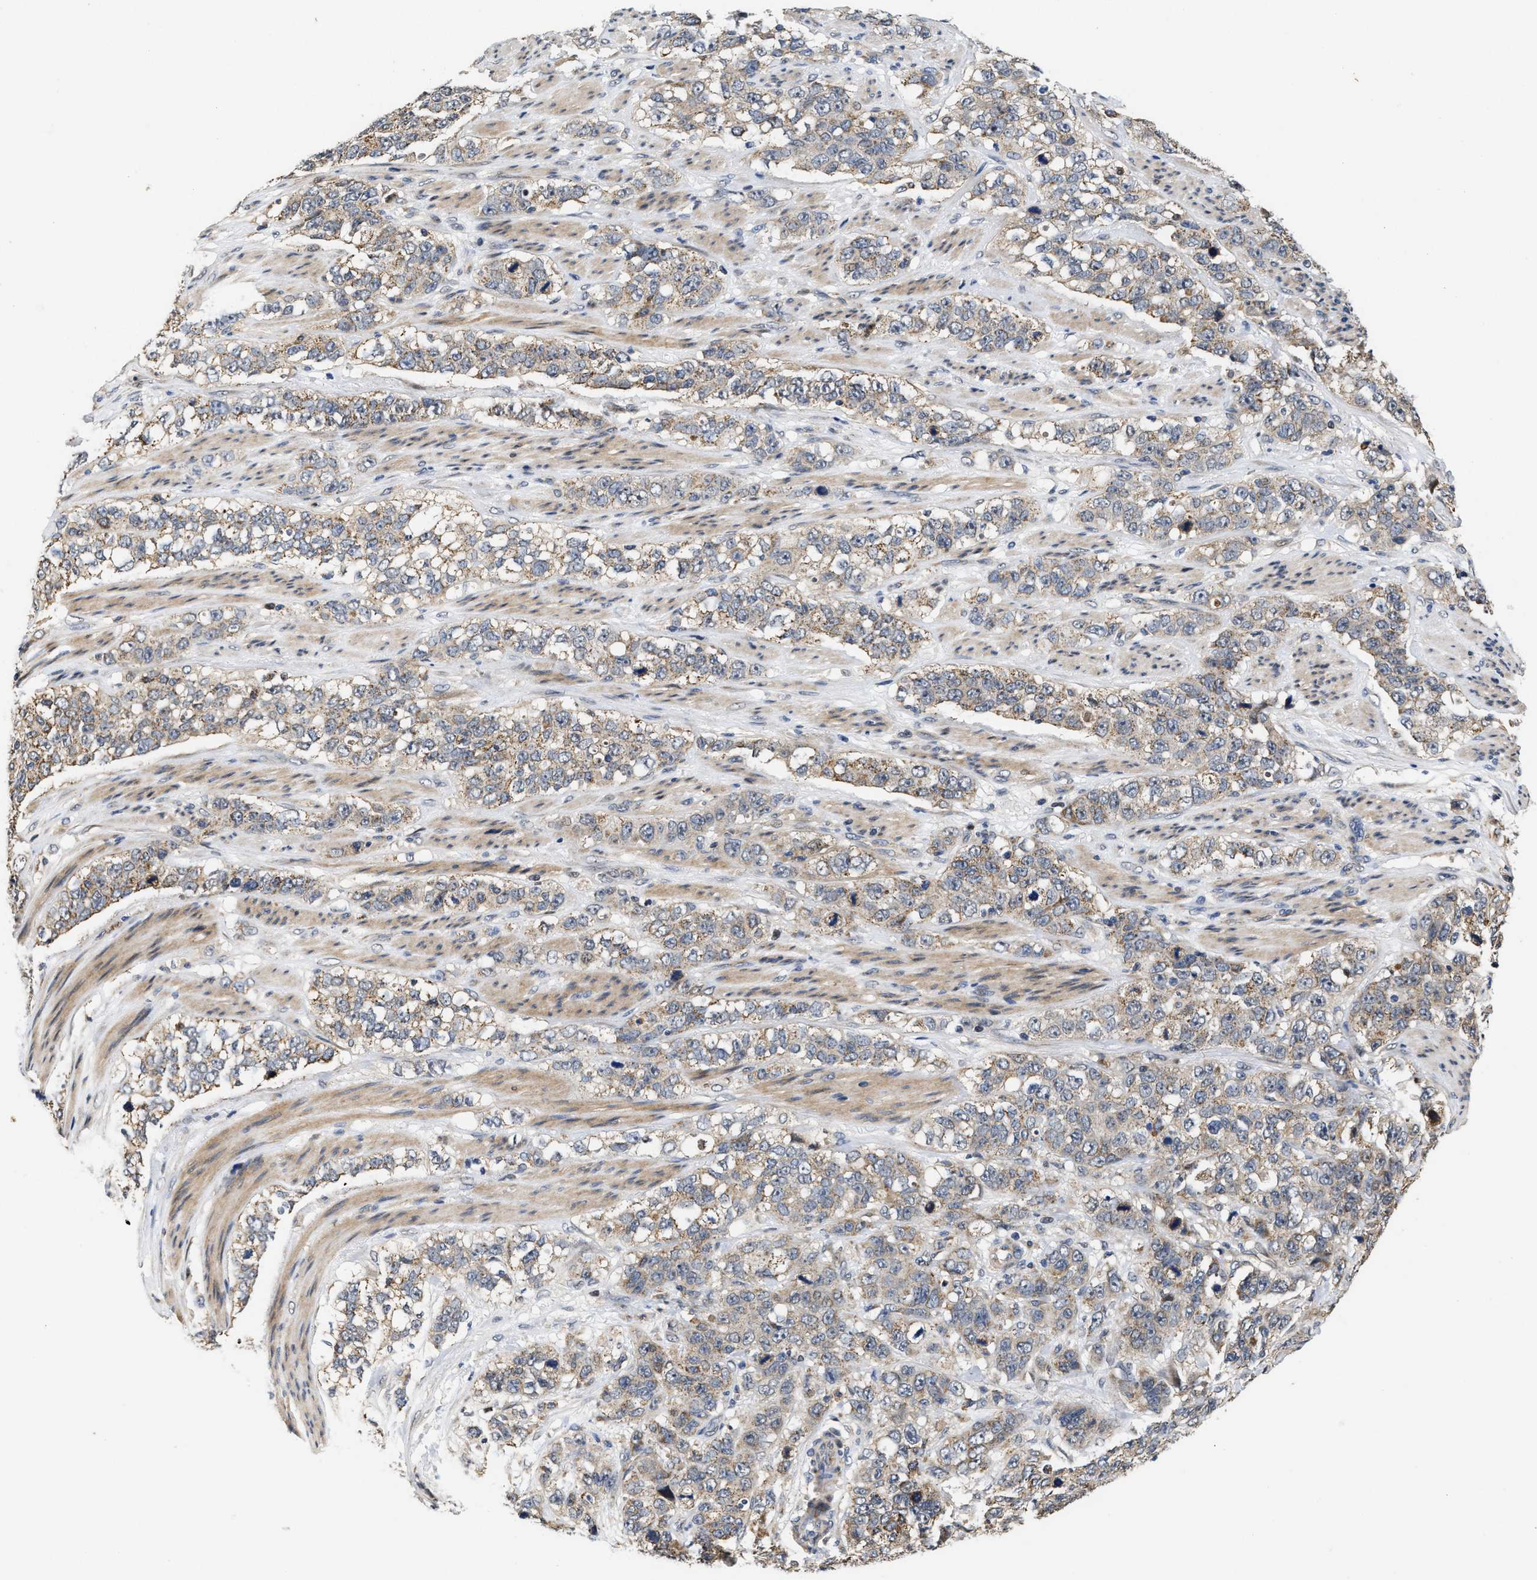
{"staining": {"intensity": "weak", "quantity": "25%-75%", "location": "cytoplasmic/membranous"}, "tissue": "stomach cancer", "cell_type": "Tumor cells", "image_type": "cancer", "snomed": [{"axis": "morphology", "description": "Adenocarcinoma, NOS"}, {"axis": "topography", "description": "Stomach"}], "caption": "Weak cytoplasmic/membranous staining for a protein is identified in approximately 25%-75% of tumor cells of adenocarcinoma (stomach) using immunohistochemistry.", "gene": "SCYL2", "patient": {"sex": "male", "age": 48}}